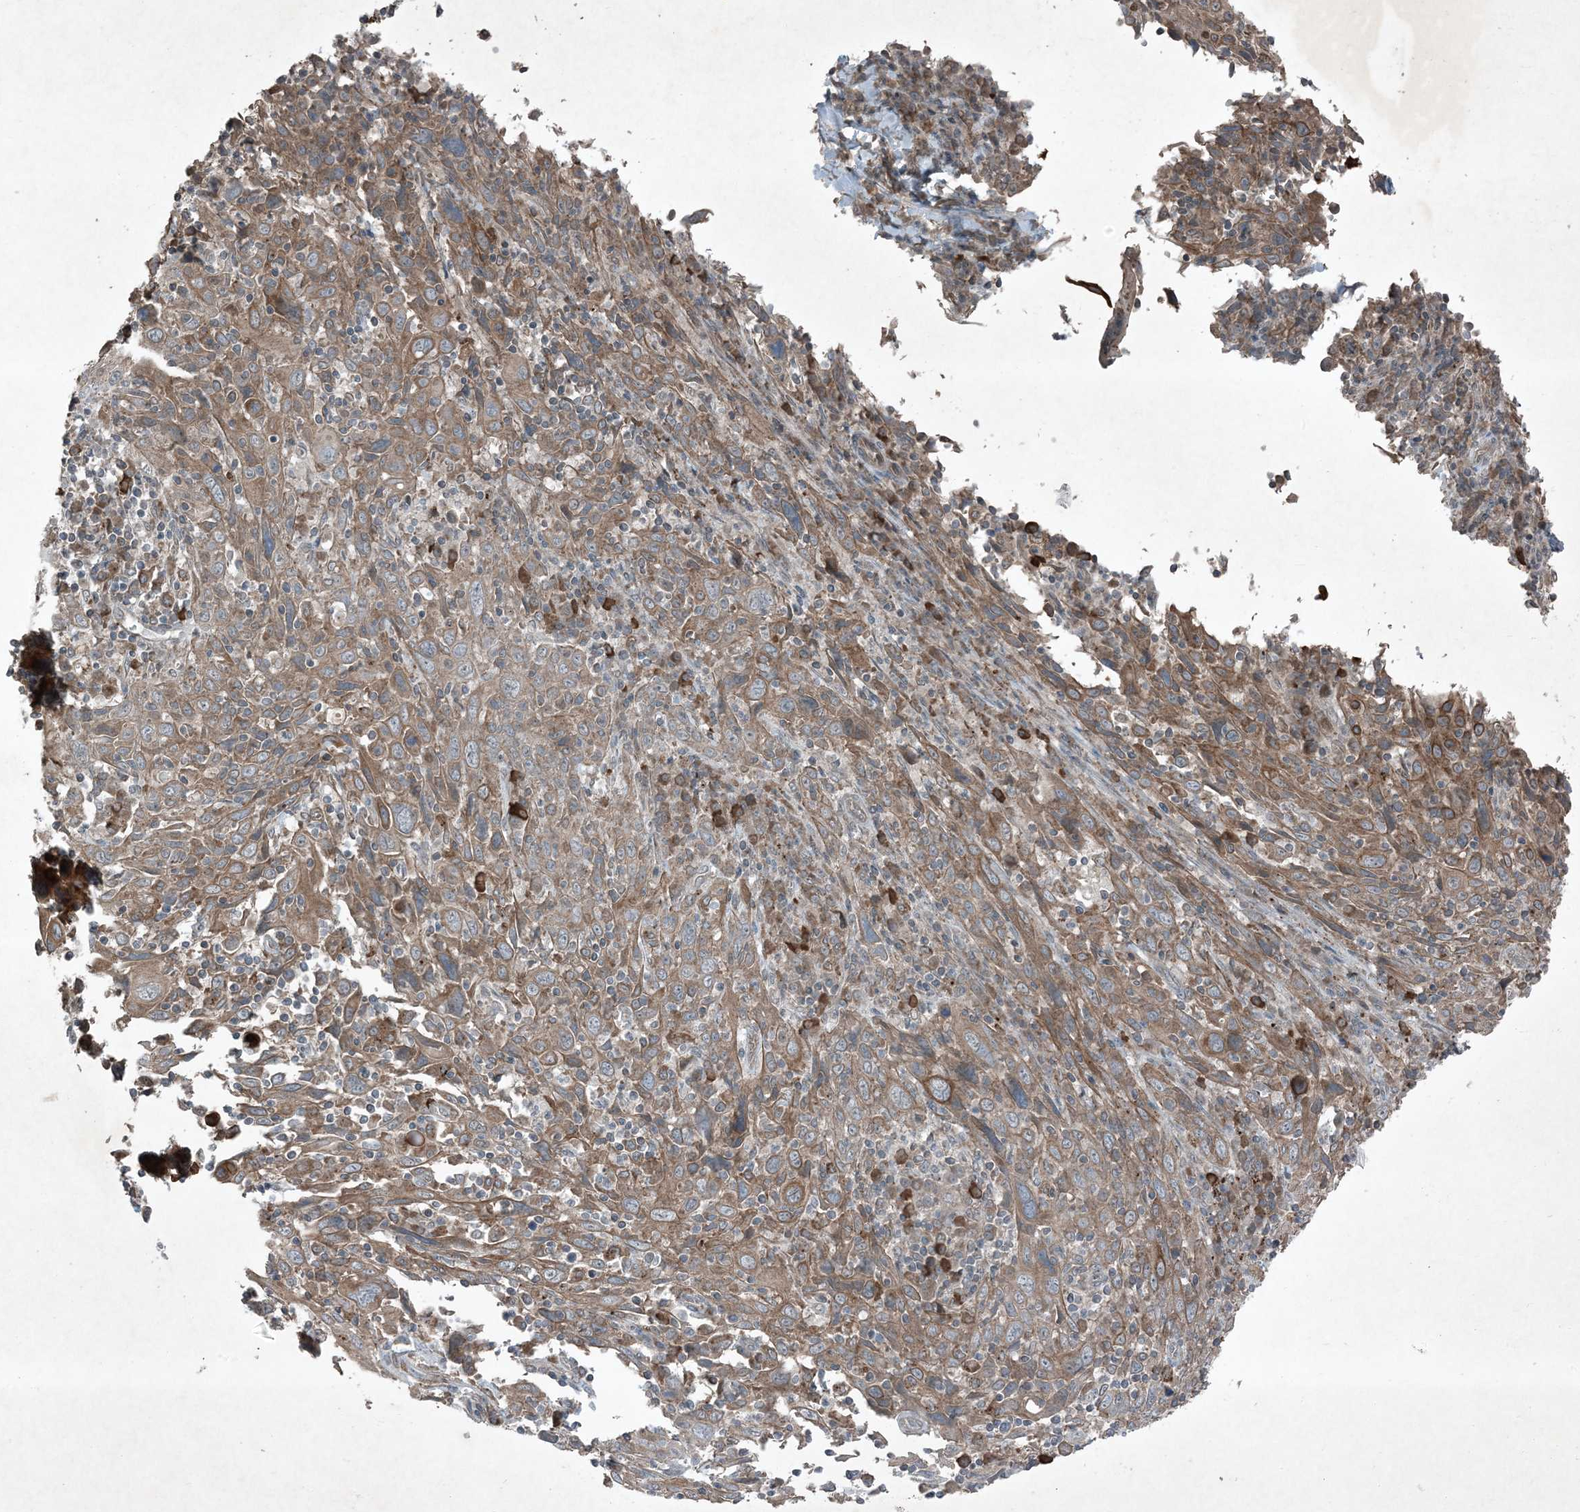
{"staining": {"intensity": "moderate", "quantity": ">75%", "location": "cytoplasmic/membranous"}, "tissue": "cervical cancer", "cell_type": "Tumor cells", "image_type": "cancer", "snomed": [{"axis": "morphology", "description": "Squamous cell carcinoma, NOS"}, {"axis": "topography", "description": "Cervix"}], "caption": "A micrograph of human cervical squamous cell carcinoma stained for a protein reveals moderate cytoplasmic/membranous brown staining in tumor cells.", "gene": "MDN1", "patient": {"sex": "female", "age": 46}}